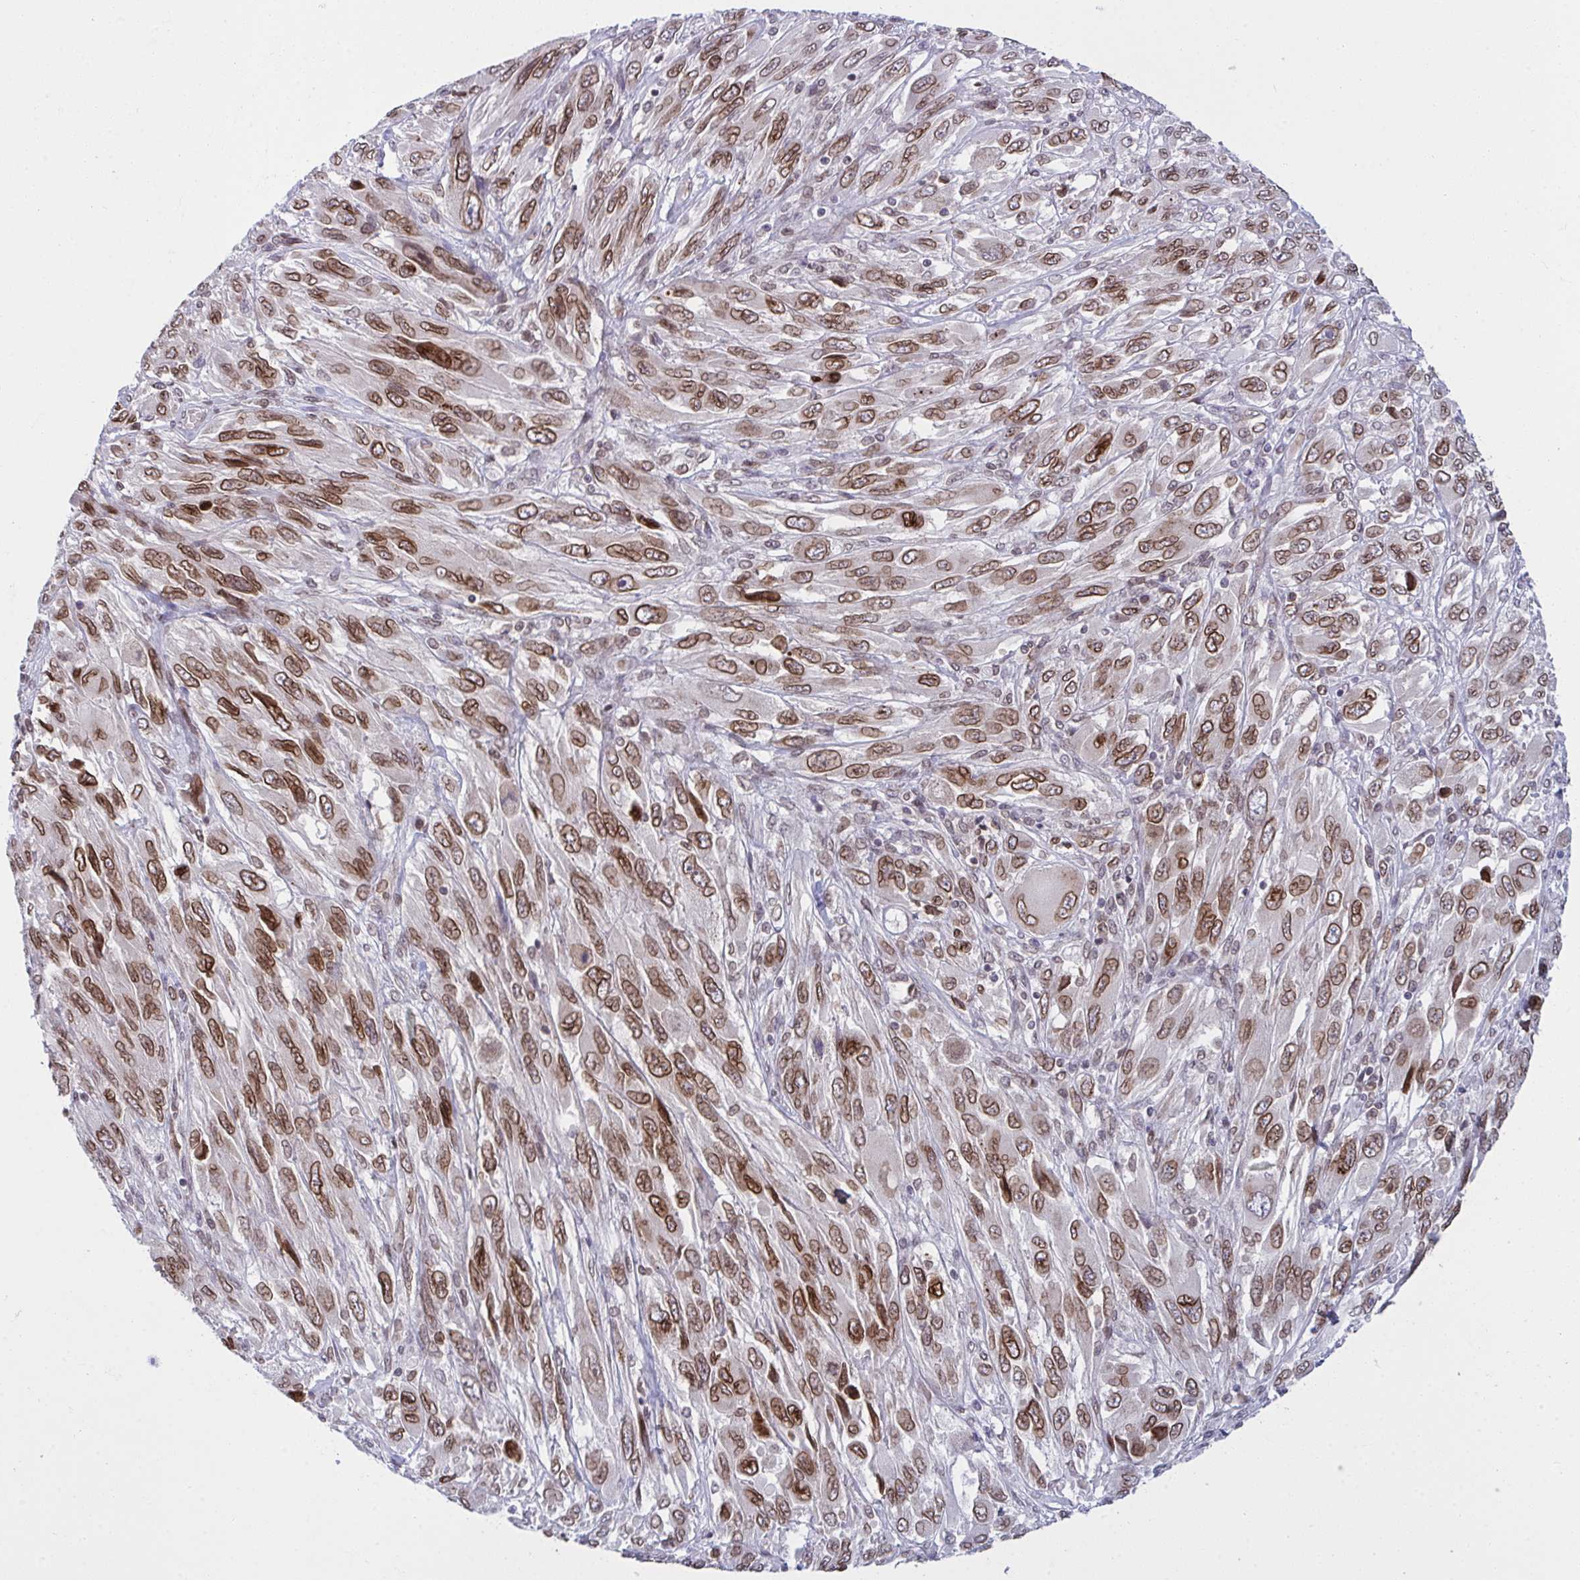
{"staining": {"intensity": "strong", "quantity": ">75%", "location": "cytoplasmic/membranous,nuclear"}, "tissue": "melanoma", "cell_type": "Tumor cells", "image_type": "cancer", "snomed": [{"axis": "morphology", "description": "Malignant melanoma, NOS"}, {"axis": "topography", "description": "Skin"}], "caption": "Melanoma stained with a brown dye displays strong cytoplasmic/membranous and nuclear positive expression in about >75% of tumor cells.", "gene": "RANBP2", "patient": {"sex": "female", "age": 91}}